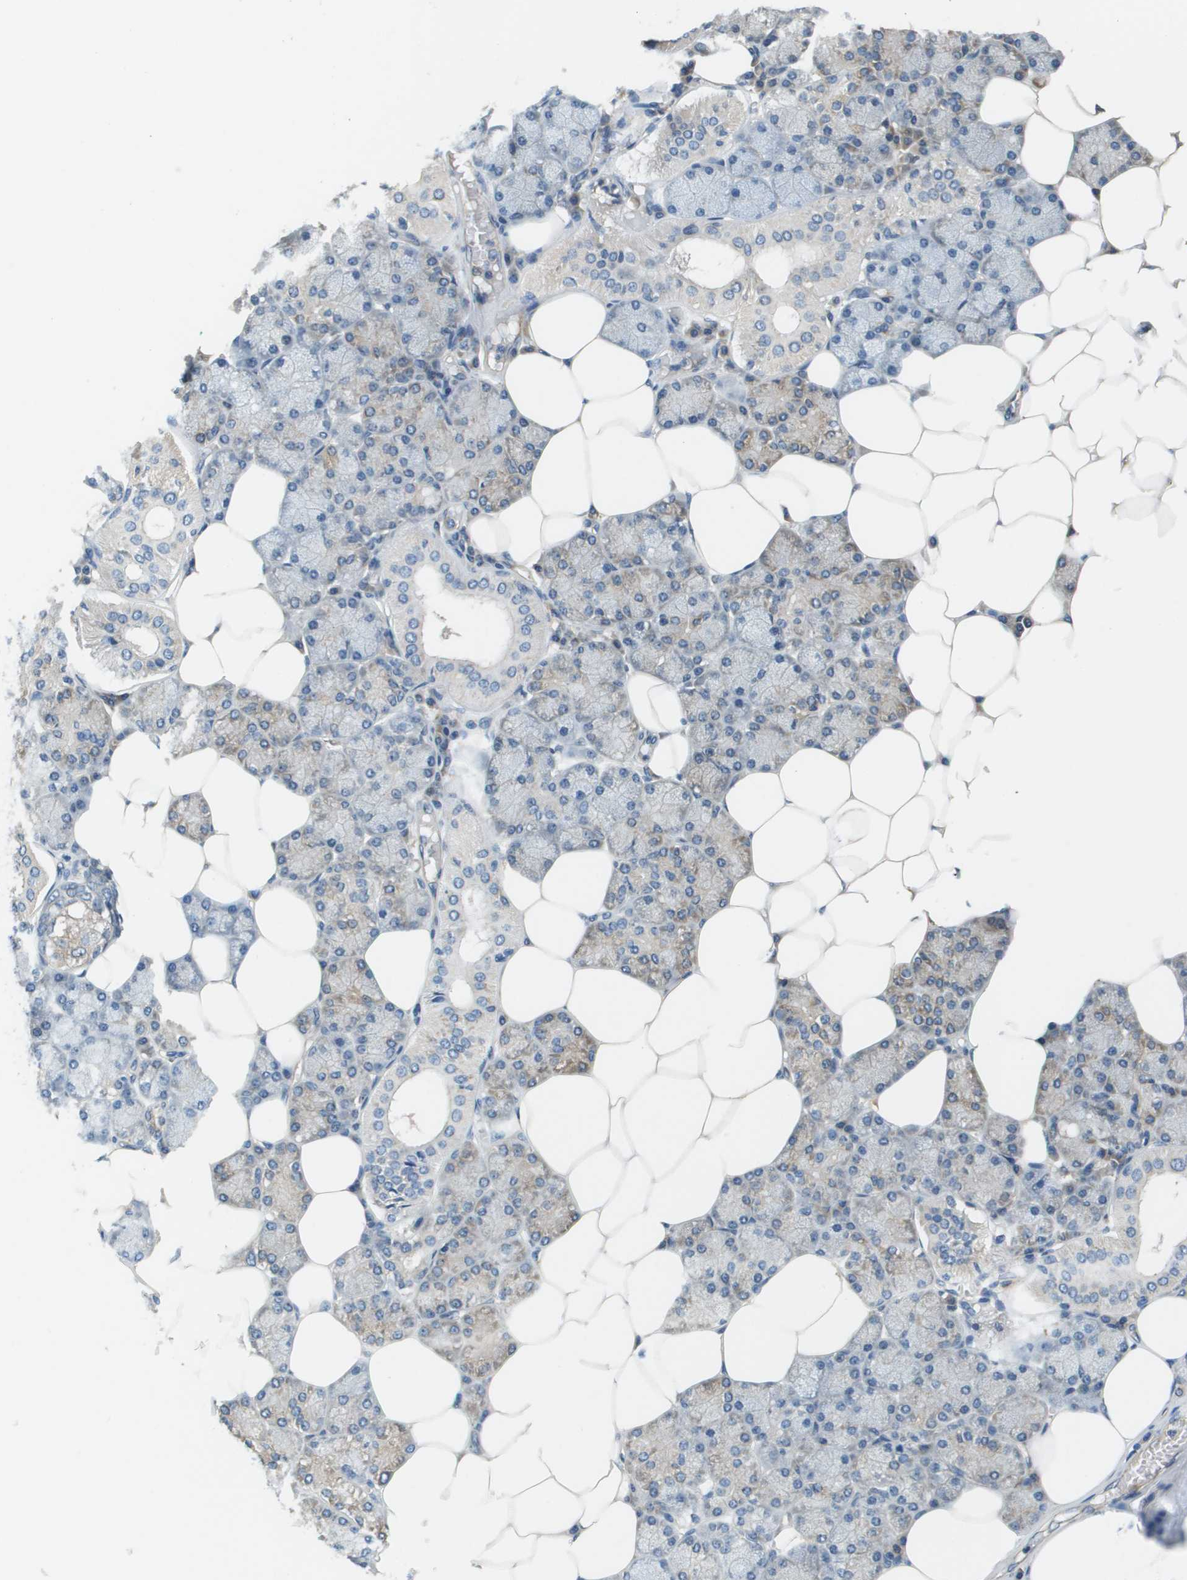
{"staining": {"intensity": "weak", "quantity": "25%-75%", "location": "cytoplasmic/membranous"}, "tissue": "salivary gland", "cell_type": "Glandular cells", "image_type": "normal", "snomed": [{"axis": "morphology", "description": "Normal tissue, NOS"}, {"axis": "topography", "description": "Salivary gland"}], "caption": "The micrograph displays immunohistochemical staining of benign salivary gland. There is weak cytoplasmic/membranous staining is present in about 25%-75% of glandular cells.", "gene": "SAMSN1", "patient": {"sex": "male", "age": 62}}